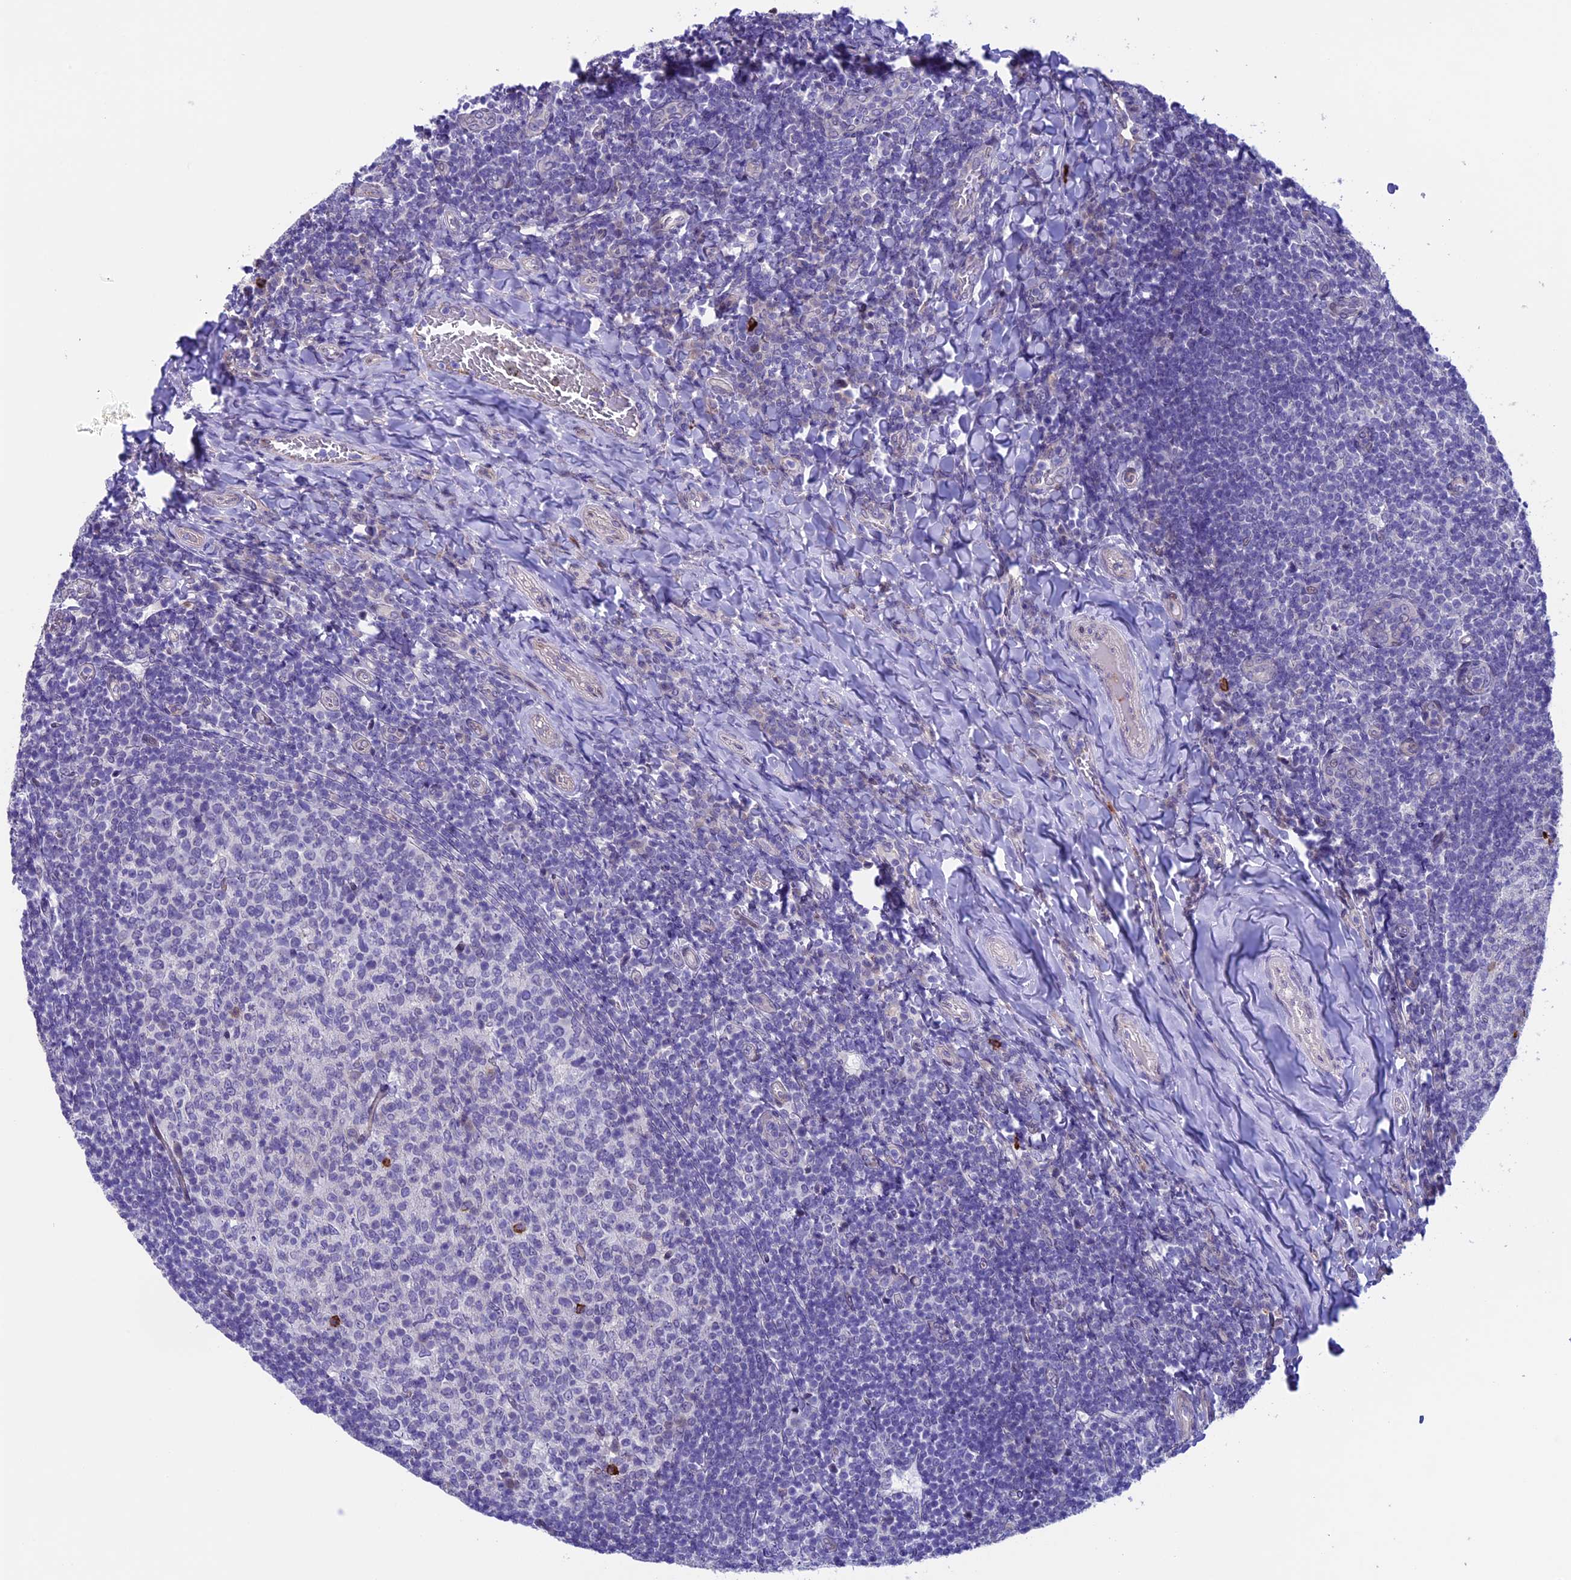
{"staining": {"intensity": "negative", "quantity": "none", "location": "none"}, "tissue": "tonsil", "cell_type": "Germinal center cells", "image_type": "normal", "snomed": [{"axis": "morphology", "description": "Normal tissue, NOS"}, {"axis": "topography", "description": "Tonsil"}], "caption": "Immunohistochemical staining of unremarkable human tonsil shows no significant positivity in germinal center cells.", "gene": "TMEM171", "patient": {"sex": "female", "age": 10}}